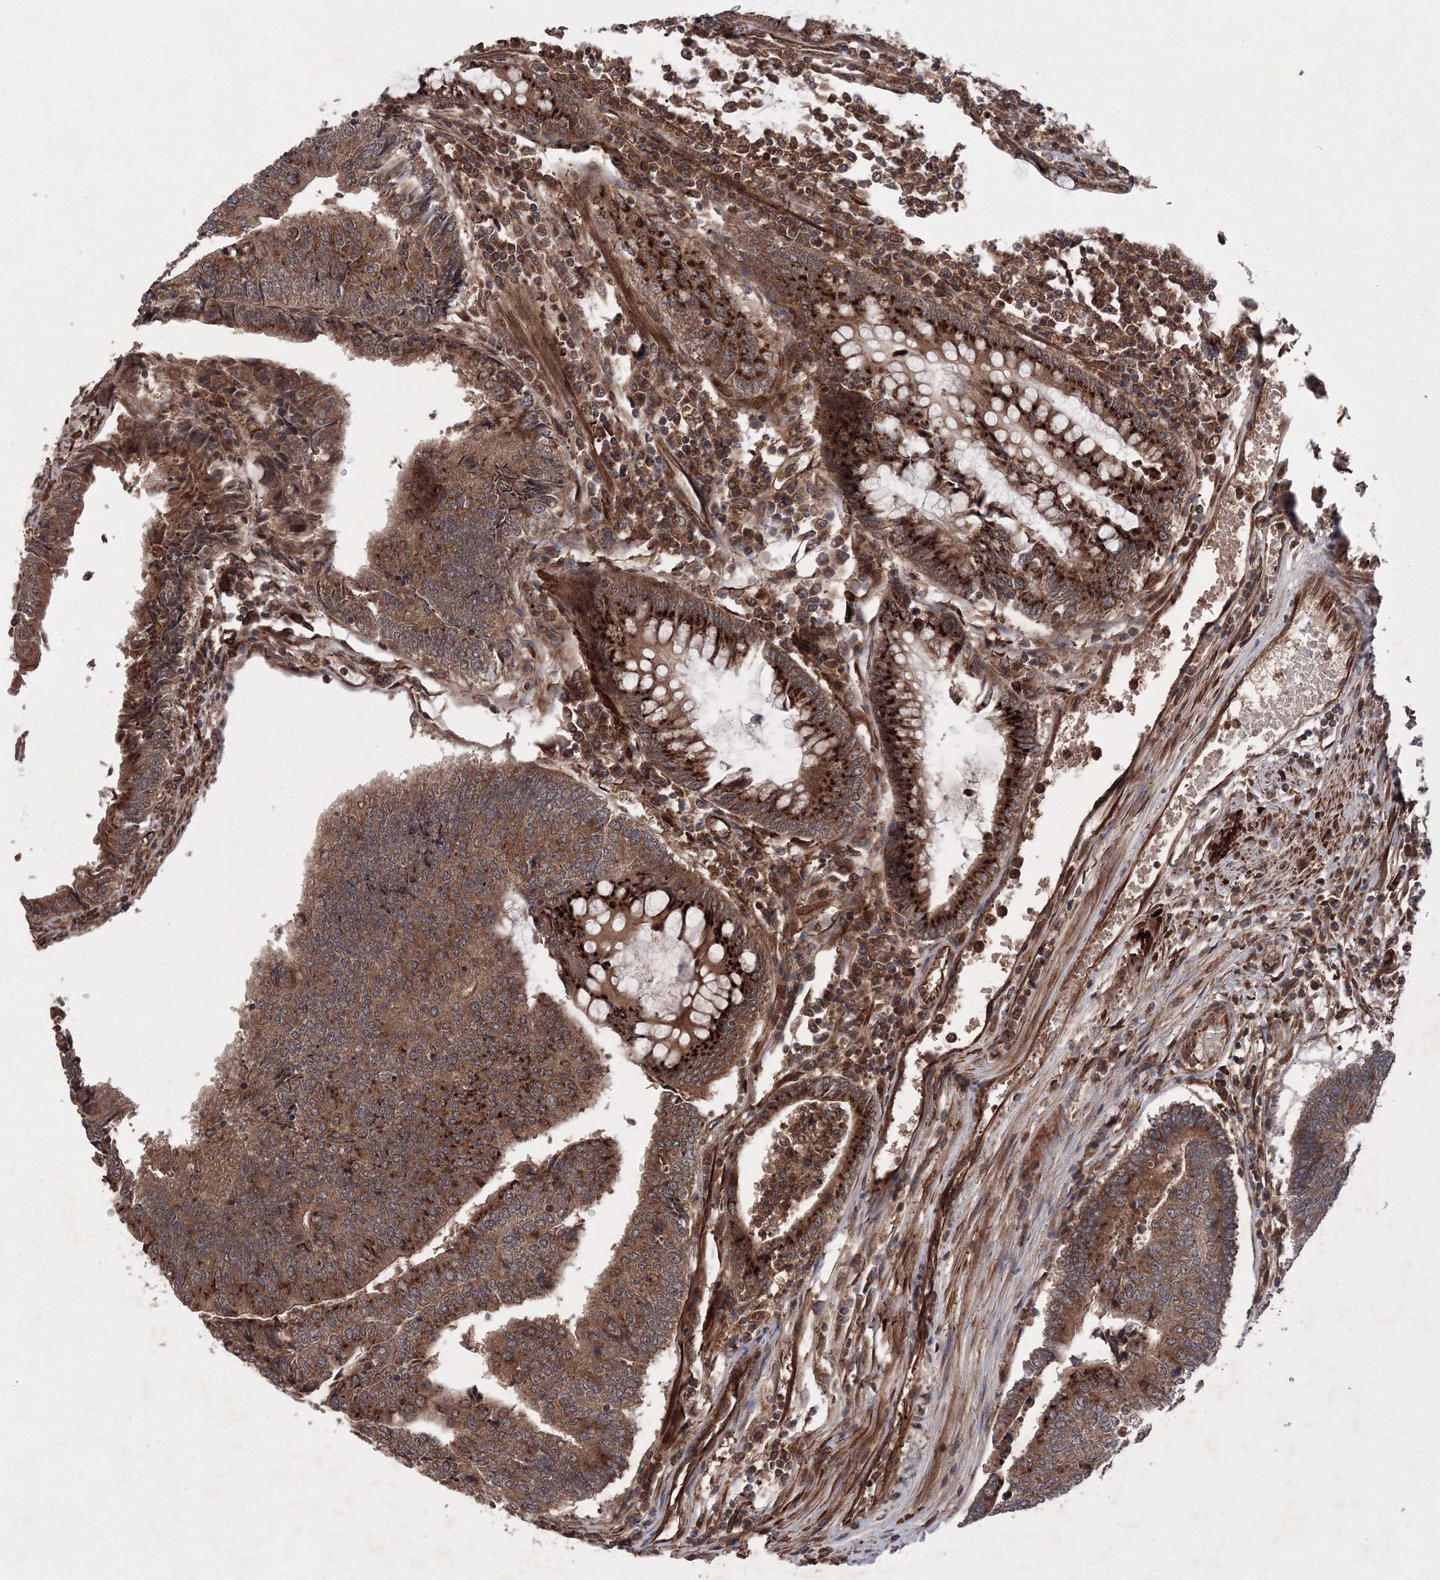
{"staining": {"intensity": "strong", "quantity": ">75%", "location": "cytoplasmic/membranous"}, "tissue": "colorectal cancer", "cell_type": "Tumor cells", "image_type": "cancer", "snomed": [{"axis": "morphology", "description": "Adenocarcinoma, NOS"}, {"axis": "topography", "description": "Colon"}], "caption": "This is a histology image of IHC staining of adenocarcinoma (colorectal), which shows strong staining in the cytoplasmic/membranous of tumor cells.", "gene": "ATG3", "patient": {"sex": "female", "age": 67}}